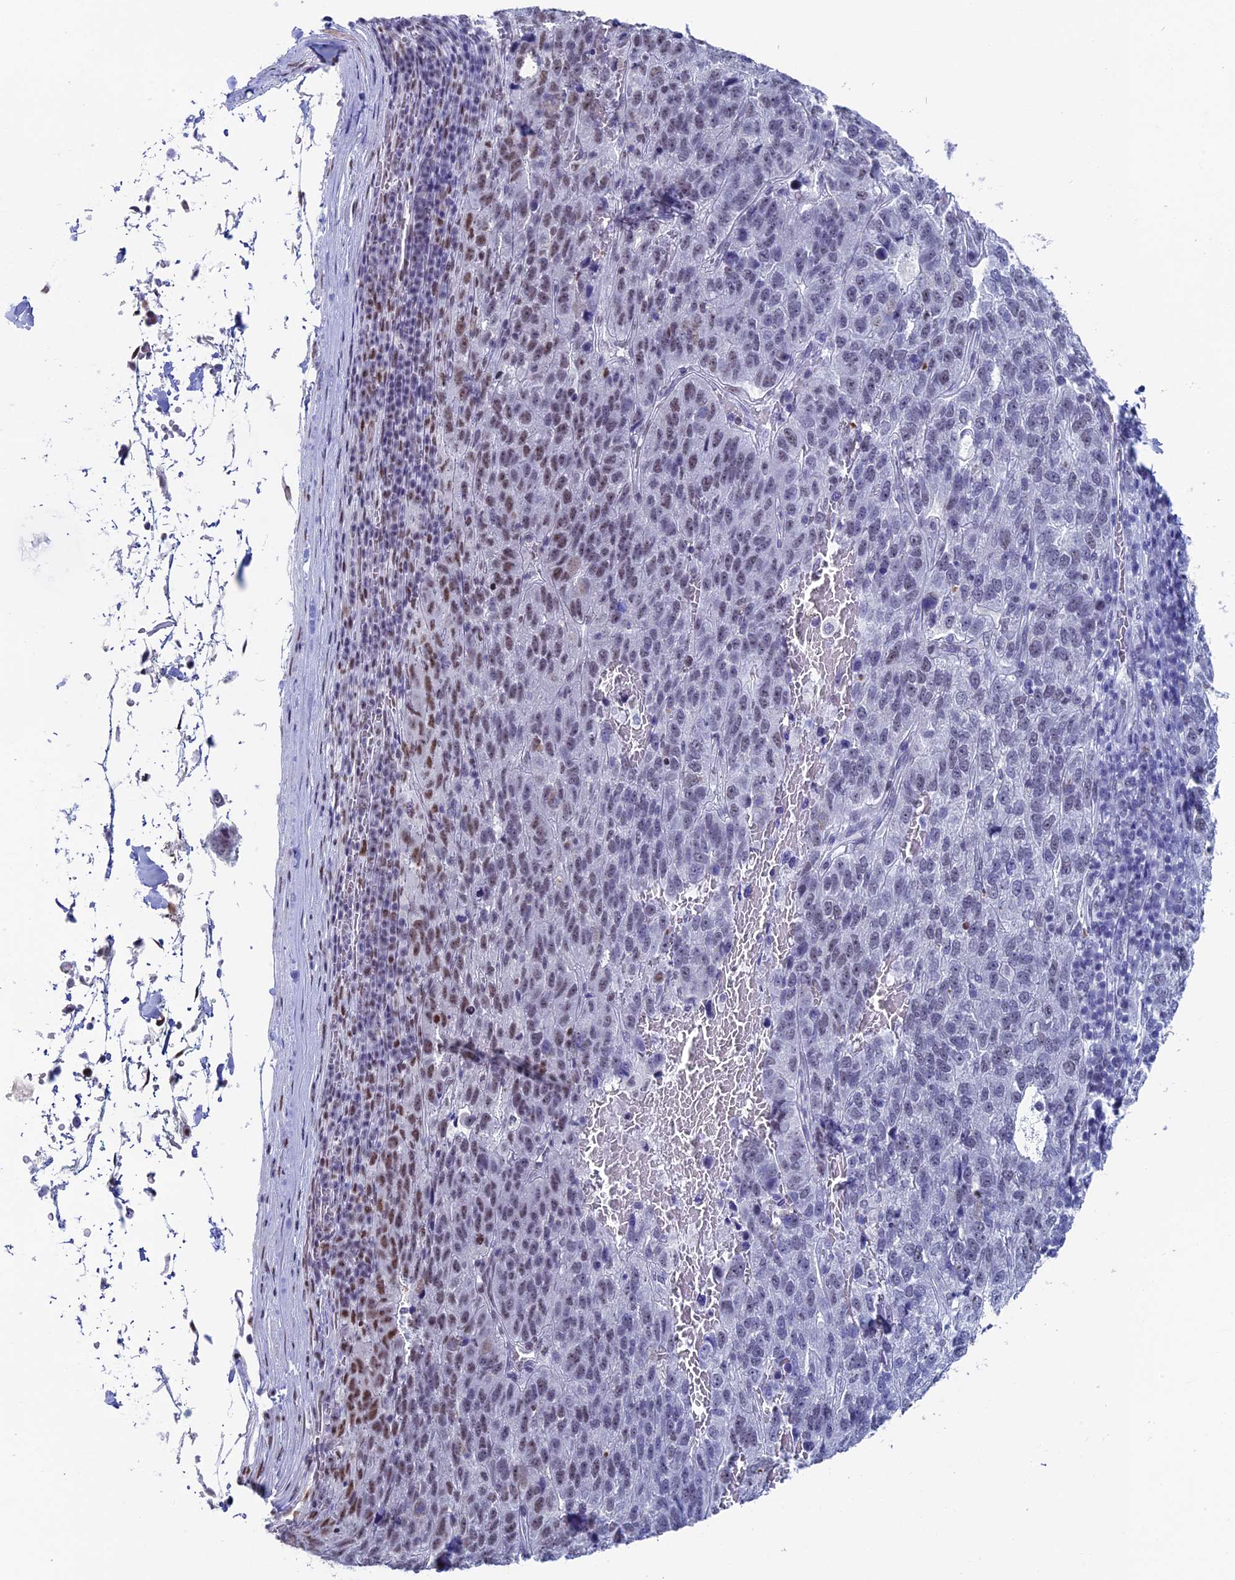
{"staining": {"intensity": "moderate", "quantity": "<25%", "location": "nuclear"}, "tissue": "pancreatic cancer", "cell_type": "Tumor cells", "image_type": "cancer", "snomed": [{"axis": "morphology", "description": "Adenocarcinoma, NOS"}, {"axis": "topography", "description": "Pancreas"}], "caption": "Pancreatic cancer (adenocarcinoma) stained with a brown dye displays moderate nuclear positive staining in approximately <25% of tumor cells.", "gene": "CD2BP2", "patient": {"sex": "female", "age": 61}}